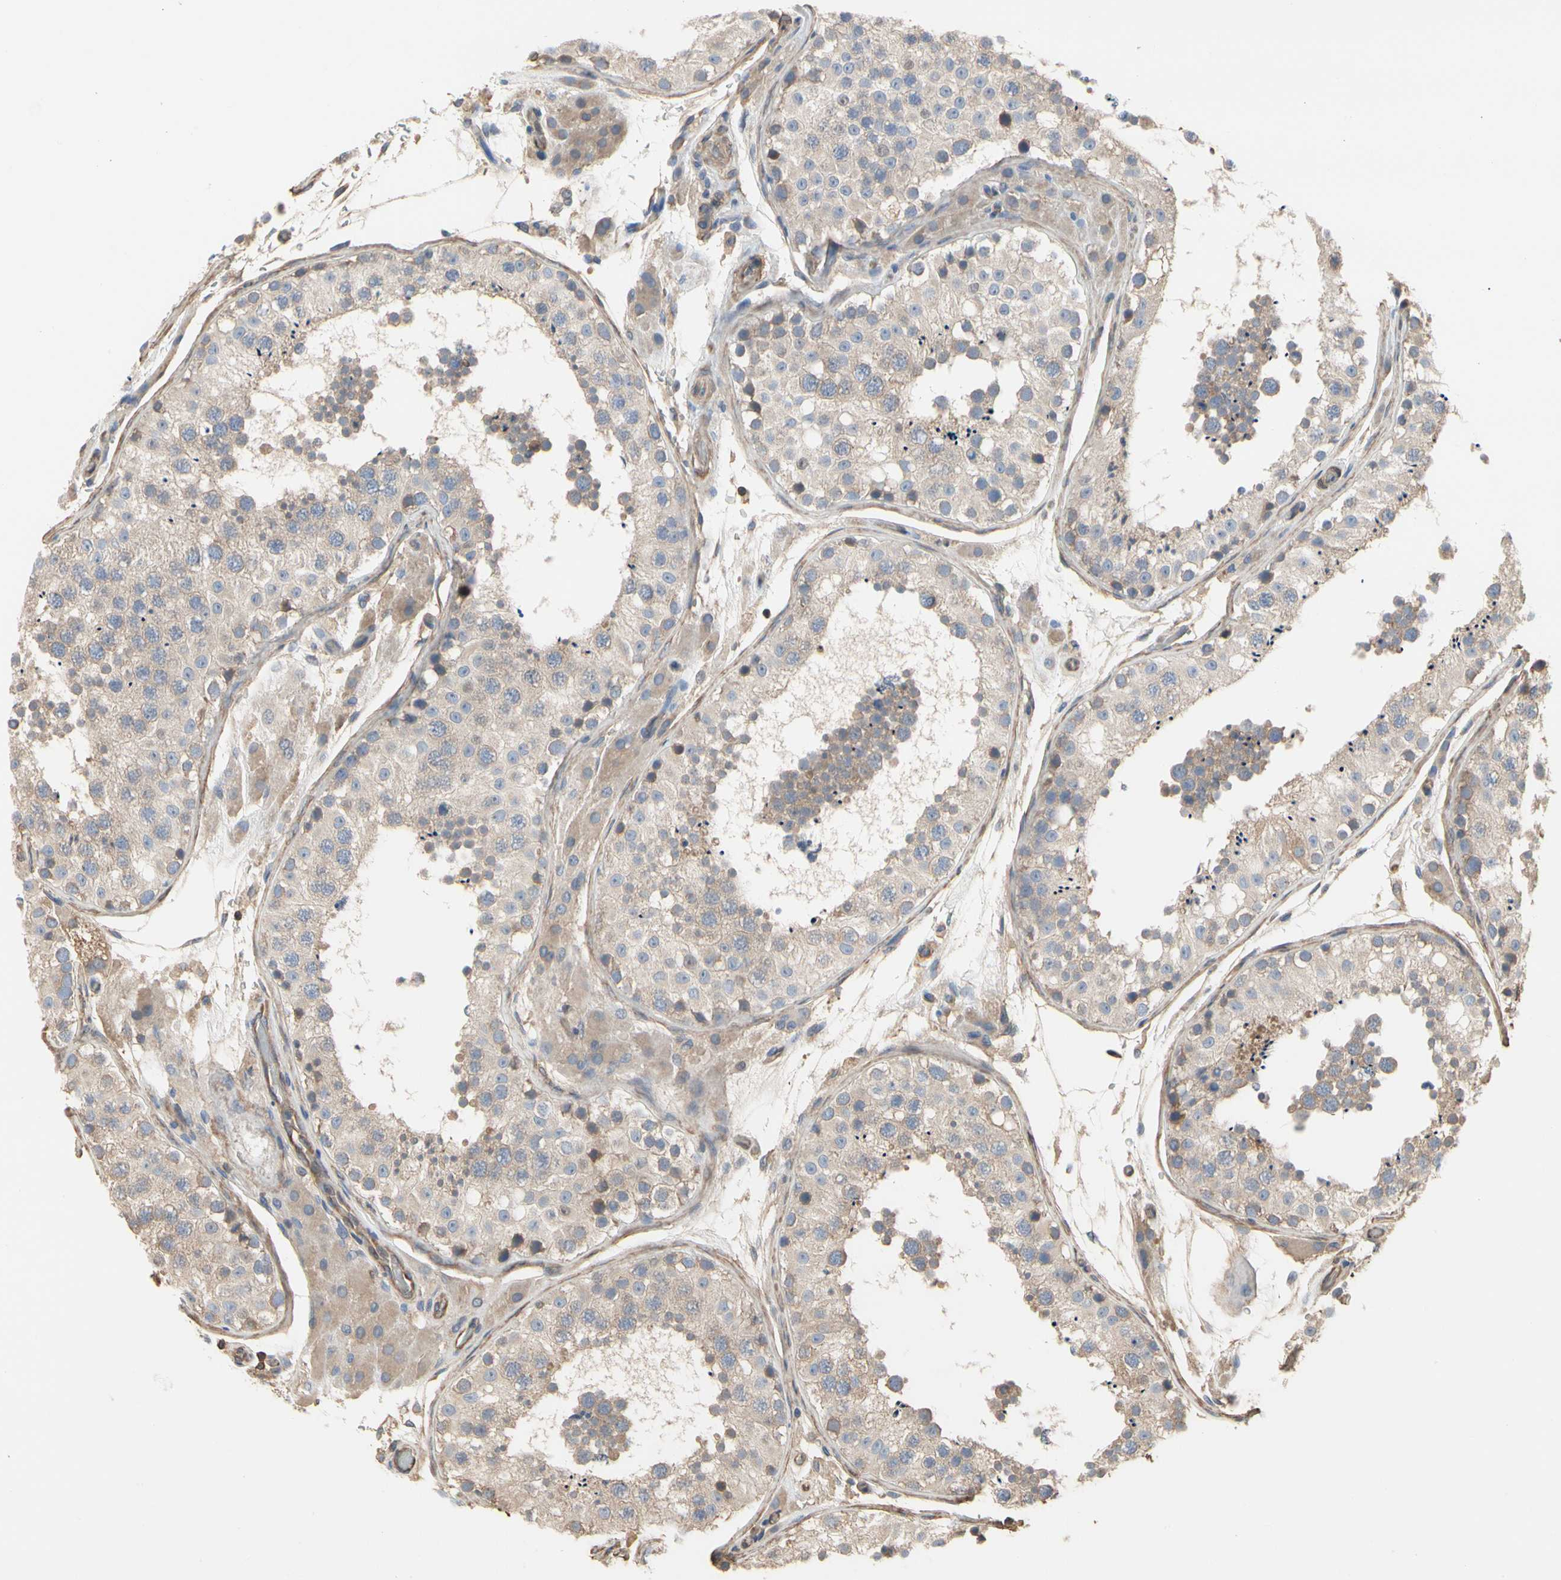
{"staining": {"intensity": "weak", "quantity": ">75%", "location": "cytoplasmic/membranous"}, "tissue": "testis", "cell_type": "Cells in seminiferous ducts", "image_type": "normal", "snomed": [{"axis": "morphology", "description": "Normal tissue, NOS"}, {"axis": "topography", "description": "Testis"}, {"axis": "topography", "description": "Epididymis"}], "caption": "Immunohistochemistry of normal human testis shows low levels of weak cytoplasmic/membranous staining in approximately >75% of cells in seminiferous ducts.", "gene": "PDZK1", "patient": {"sex": "male", "age": 26}}